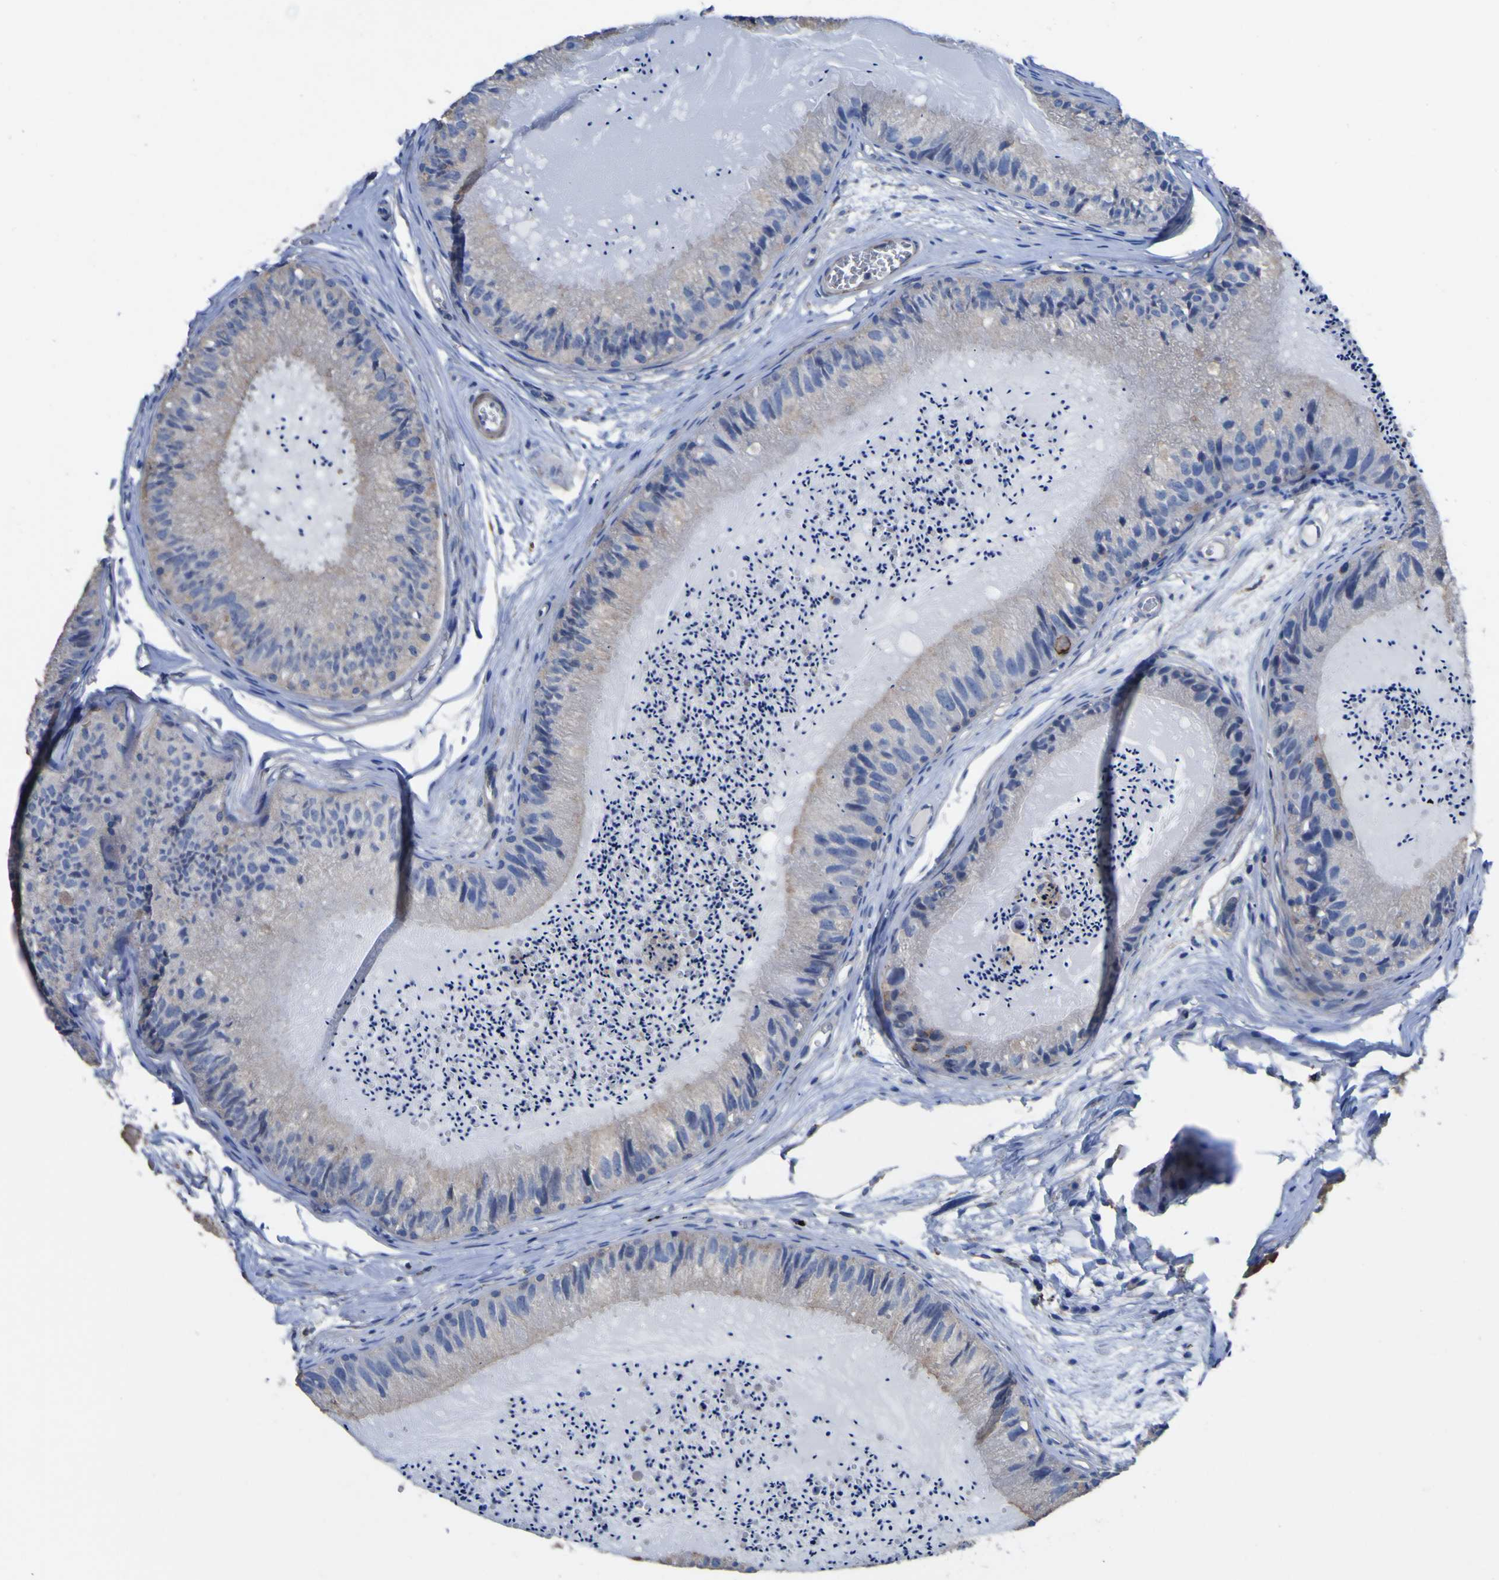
{"staining": {"intensity": "weak", "quantity": "25%-75%", "location": "cytoplasmic/membranous"}, "tissue": "epididymis", "cell_type": "Glandular cells", "image_type": "normal", "snomed": [{"axis": "morphology", "description": "Normal tissue, NOS"}, {"axis": "topography", "description": "Epididymis"}], "caption": "Weak cytoplasmic/membranous protein positivity is present in about 25%-75% of glandular cells in epididymis. The staining is performed using DAB brown chromogen to label protein expression. The nuclei are counter-stained blue using hematoxylin.", "gene": "AGO4", "patient": {"sex": "male", "age": 31}}